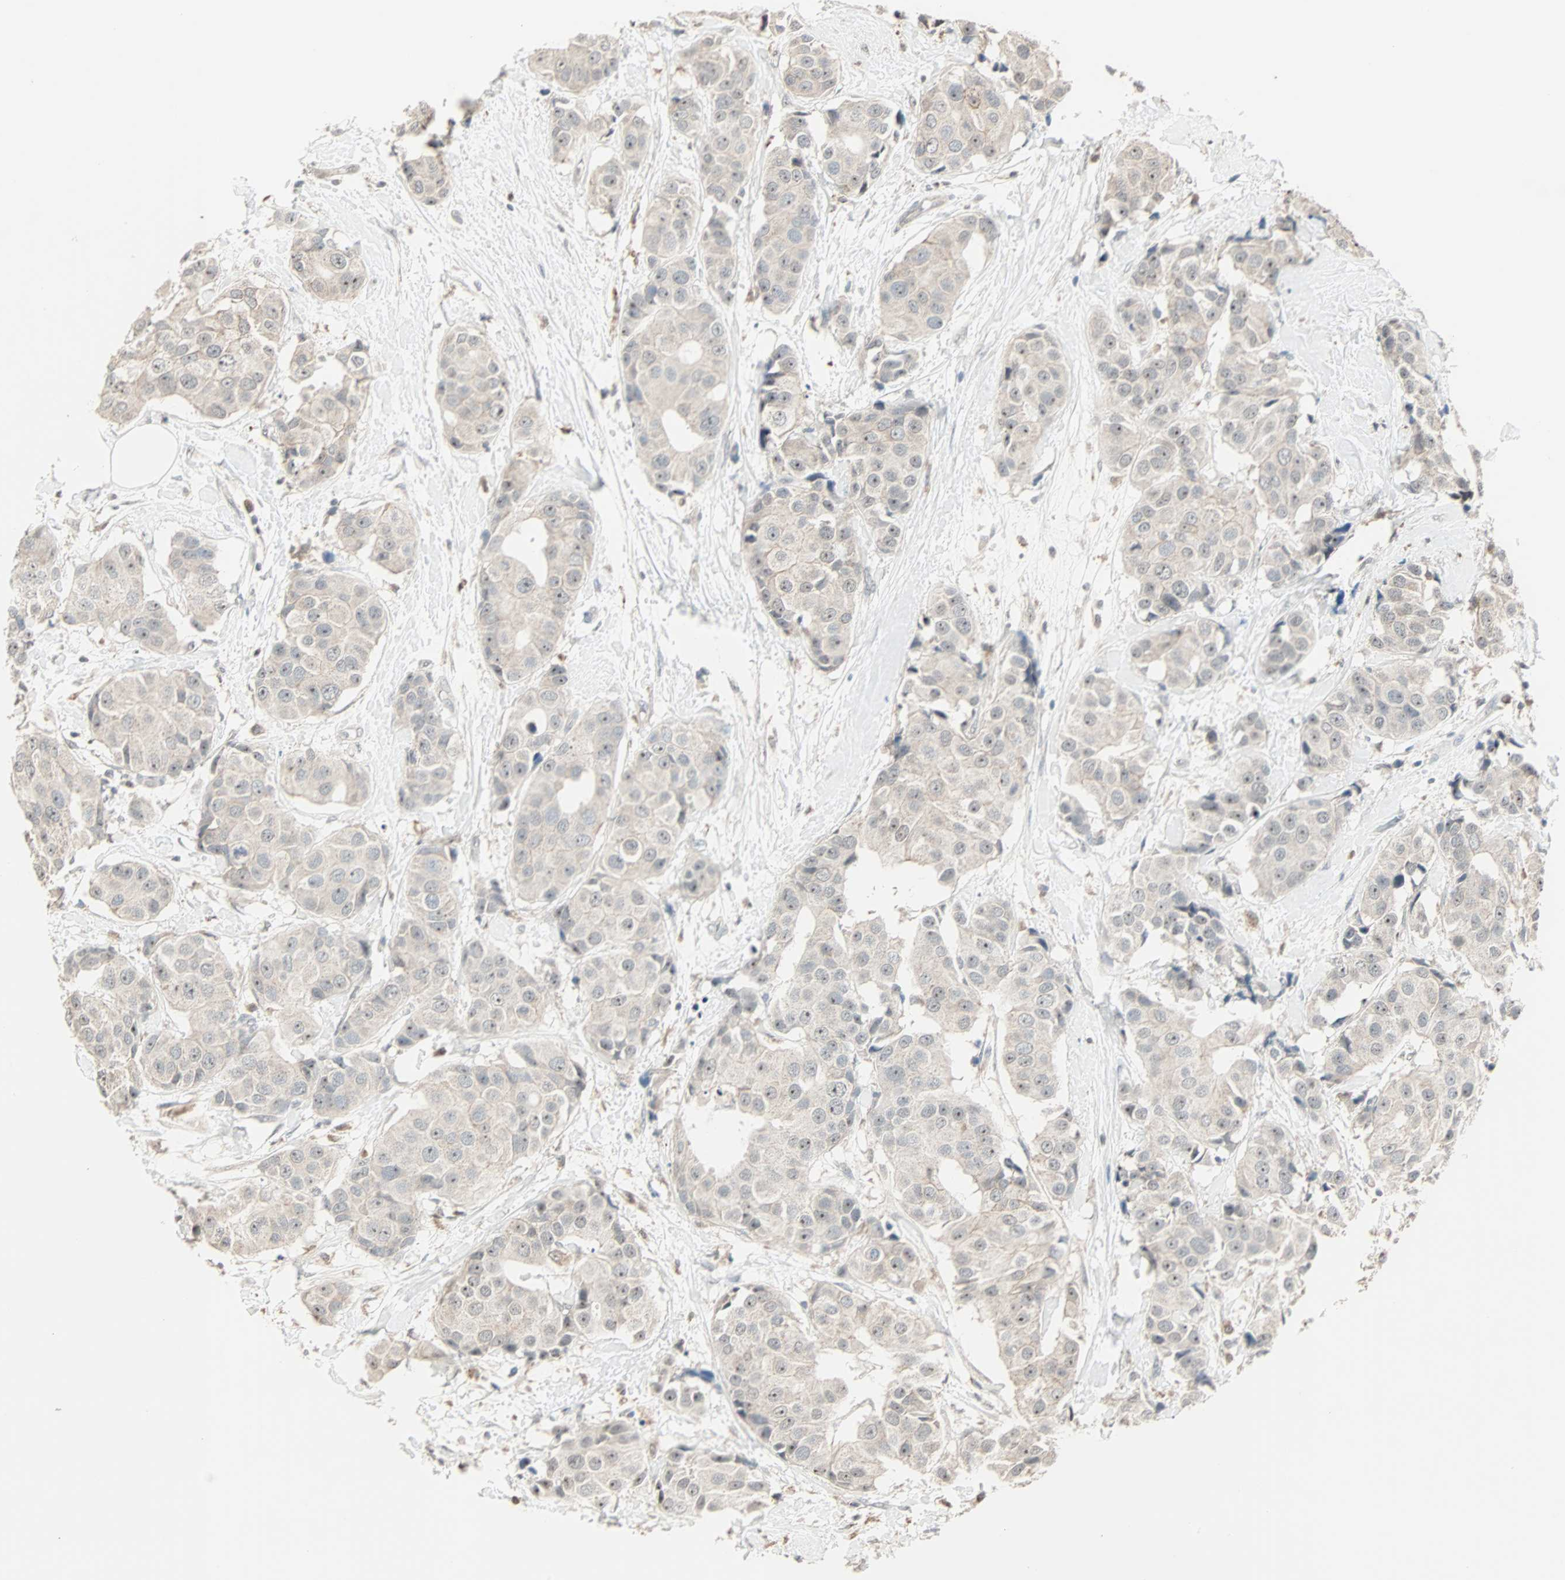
{"staining": {"intensity": "moderate", "quantity": "25%-75%", "location": "cytoplasmic/membranous,nuclear"}, "tissue": "breast cancer", "cell_type": "Tumor cells", "image_type": "cancer", "snomed": [{"axis": "morphology", "description": "Normal tissue, NOS"}, {"axis": "morphology", "description": "Duct carcinoma"}, {"axis": "topography", "description": "Breast"}], "caption": "IHC image of neoplastic tissue: breast cancer stained using immunohistochemistry displays medium levels of moderate protein expression localized specifically in the cytoplasmic/membranous and nuclear of tumor cells, appearing as a cytoplasmic/membranous and nuclear brown color.", "gene": "KDM4A", "patient": {"sex": "female", "age": 39}}